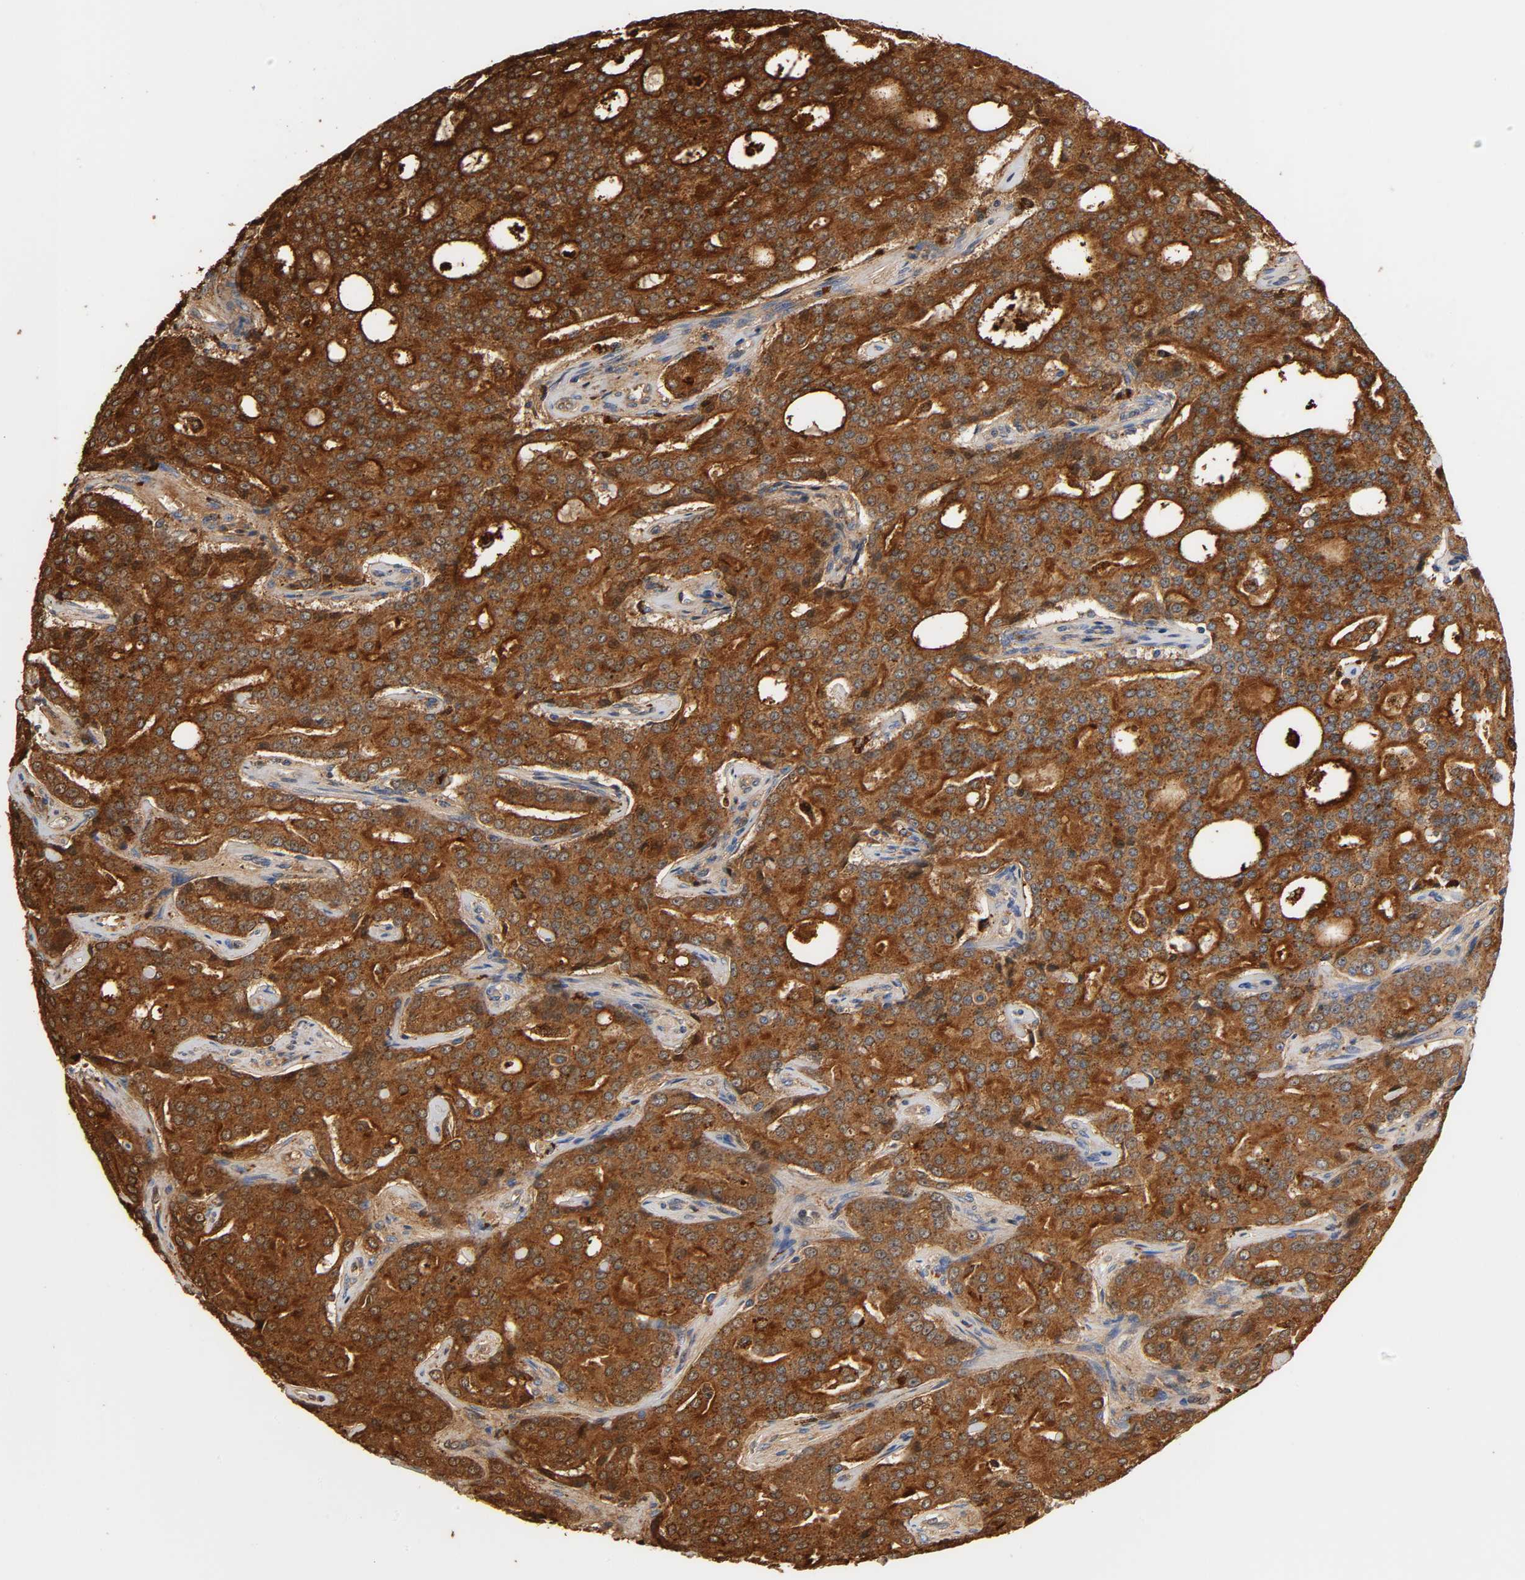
{"staining": {"intensity": "strong", "quantity": ">75%", "location": "cytoplasmic/membranous,nuclear"}, "tissue": "prostate cancer", "cell_type": "Tumor cells", "image_type": "cancer", "snomed": [{"axis": "morphology", "description": "Adenocarcinoma, High grade"}, {"axis": "topography", "description": "Prostate"}], "caption": "Prostate cancer (adenocarcinoma (high-grade)) was stained to show a protein in brown. There is high levels of strong cytoplasmic/membranous and nuclear expression in about >75% of tumor cells. (IHC, brightfield microscopy, high magnification).", "gene": "ACP3", "patient": {"sex": "male", "age": 72}}